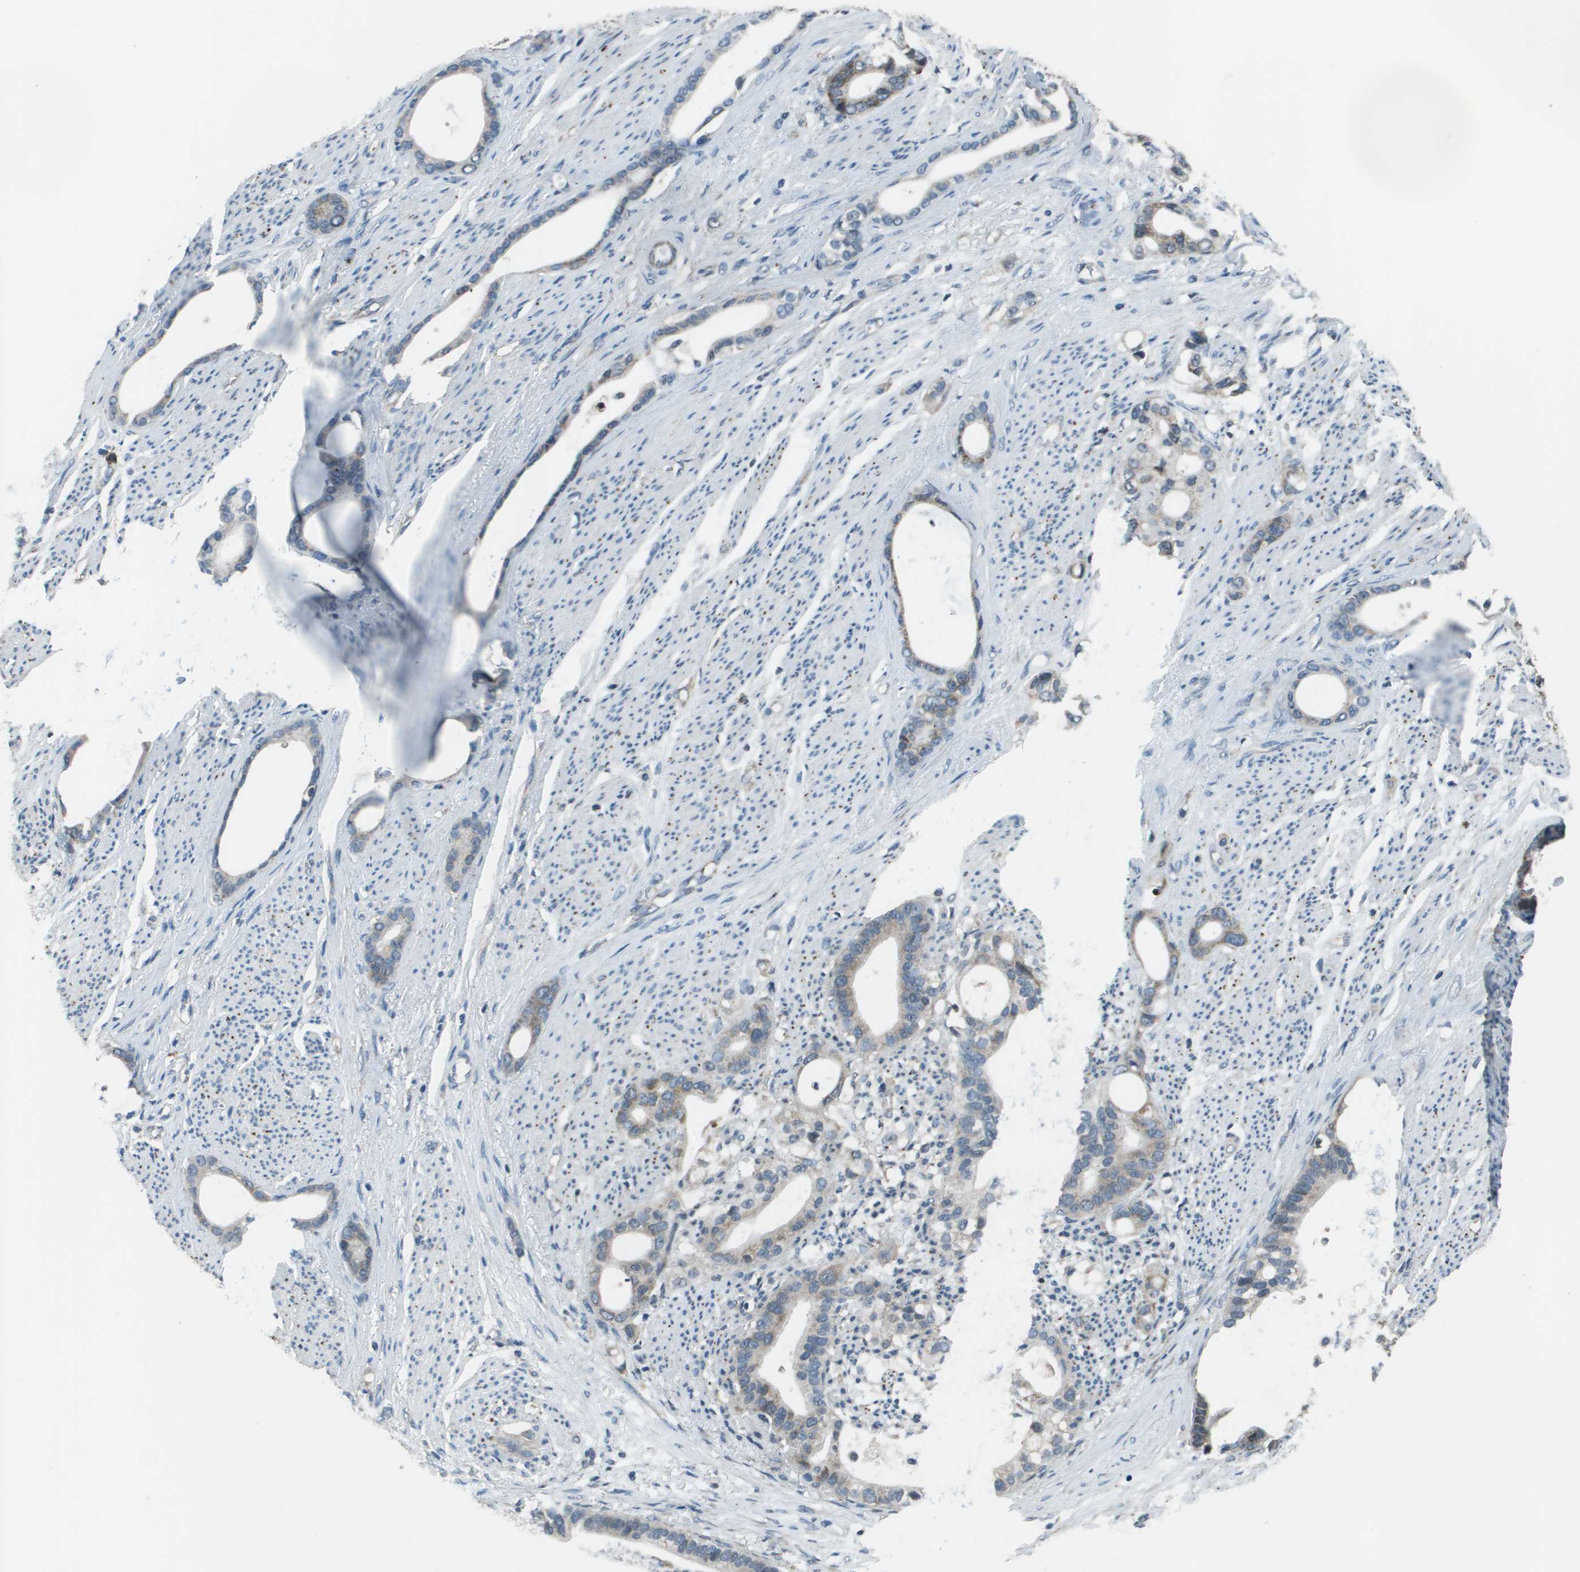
{"staining": {"intensity": "weak", "quantity": "<25%", "location": "cytoplasmic/membranous"}, "tissue": "stomach cancer", "cell_type": "Tumor cells", "image_type": "cancer", "snomed": [{"axis": "morphology", "description": "Adenocarcinoma, NOS"}, {"axis": "topography", "description": "Stomach"}], "caption": "Stomach cancer (adenocarcinoma) was stained to show a protein in brown. There is no significant staining in tumor cells.", "gene": "GOSR2", "patient": {"sex": "female", "age": 75}}